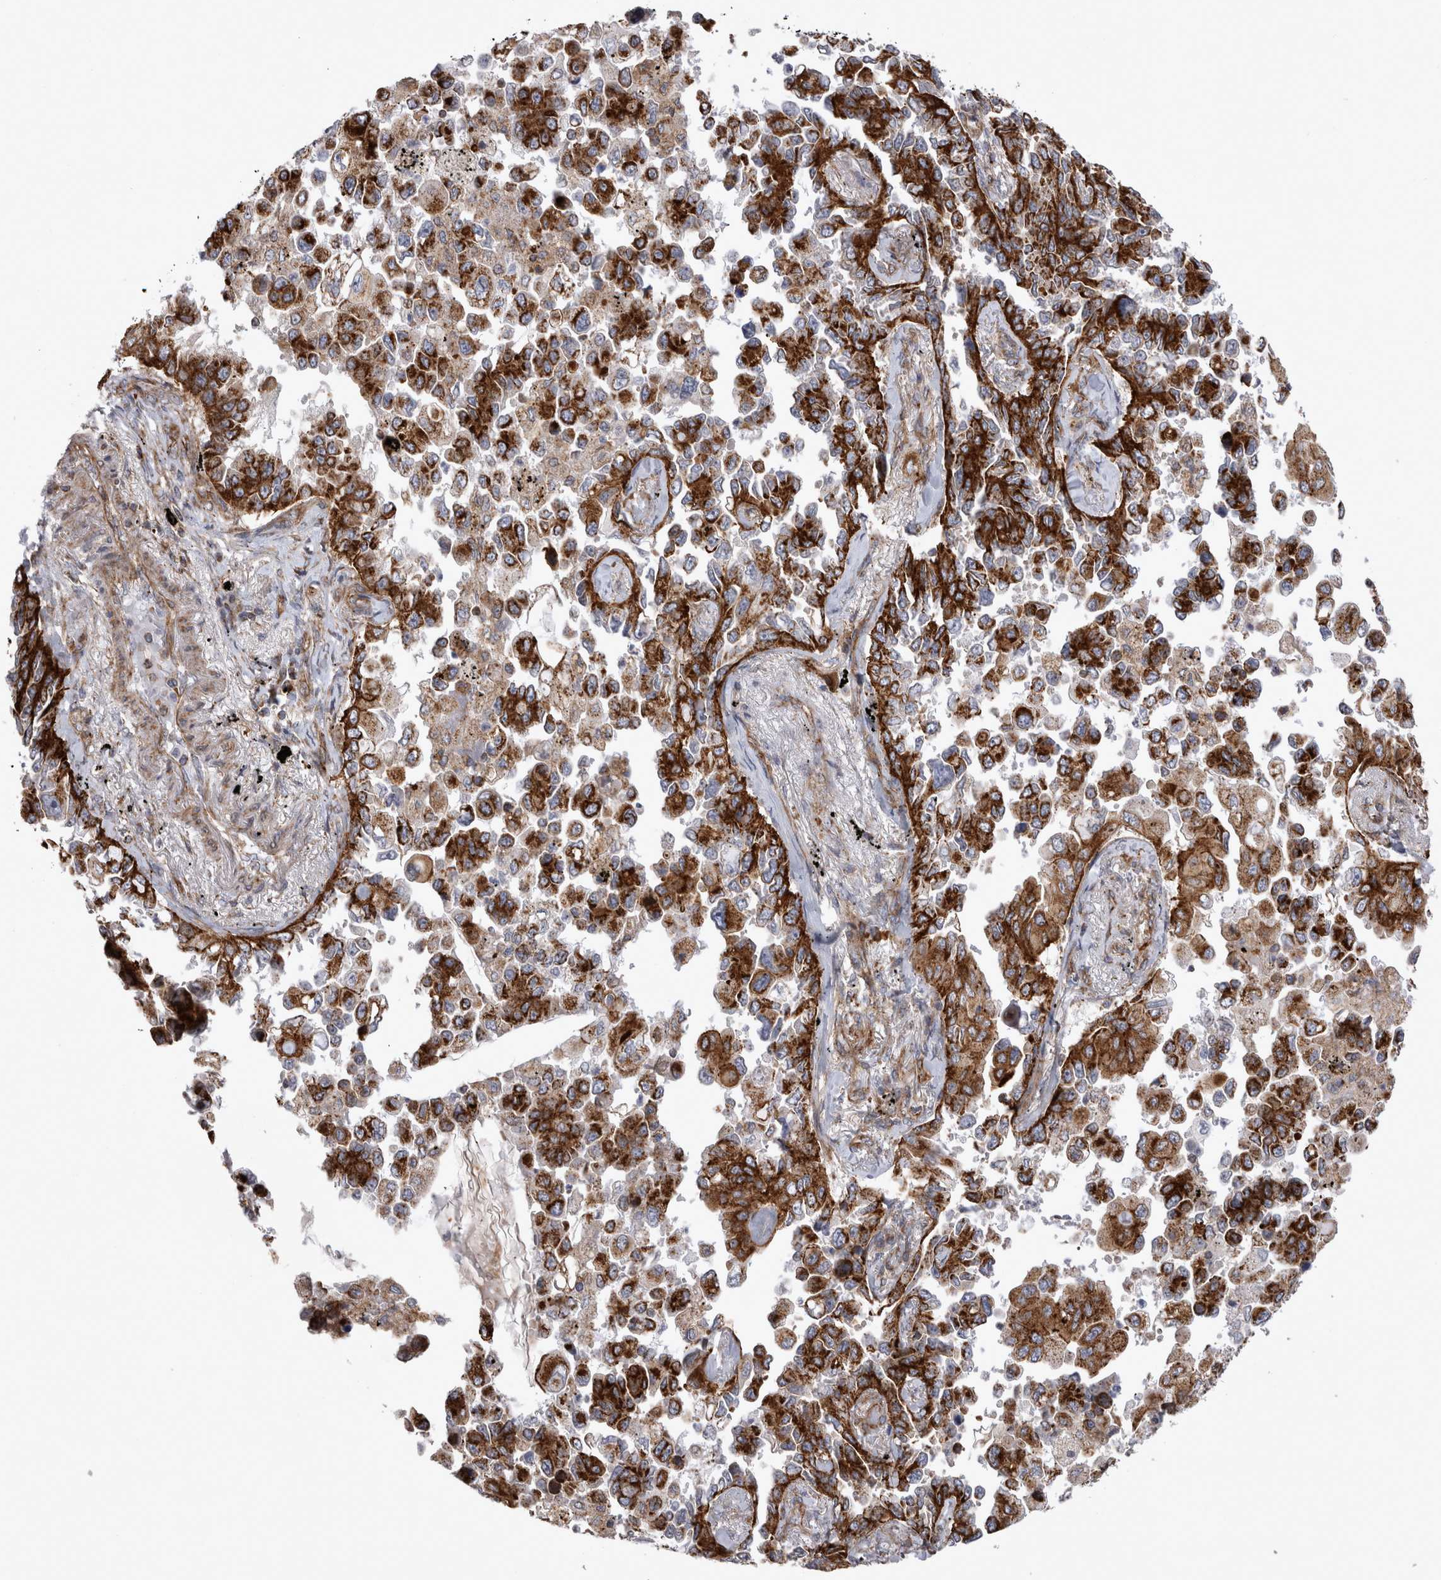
{"staining": {"intensity": "strong", "quantity": ">75%", "location": "cytoplasmic/membranous"}, "tissue": "lung cancer", "cell_type": "Tumor cells", "image_type": "cancer", "snomed": [{"axis": "morphology", "description": "Adenocarcinoma, NOS"}, {"axis": "topography", "description": "Lung"}], "caption": "An image of lung adenocarcinoma stained for a protein exhibits strong cytoplasmic/membranous brown staining in tumor cells.", "gene": "TSPOAP1", "patient": {"sex": "female", "age": 67}}